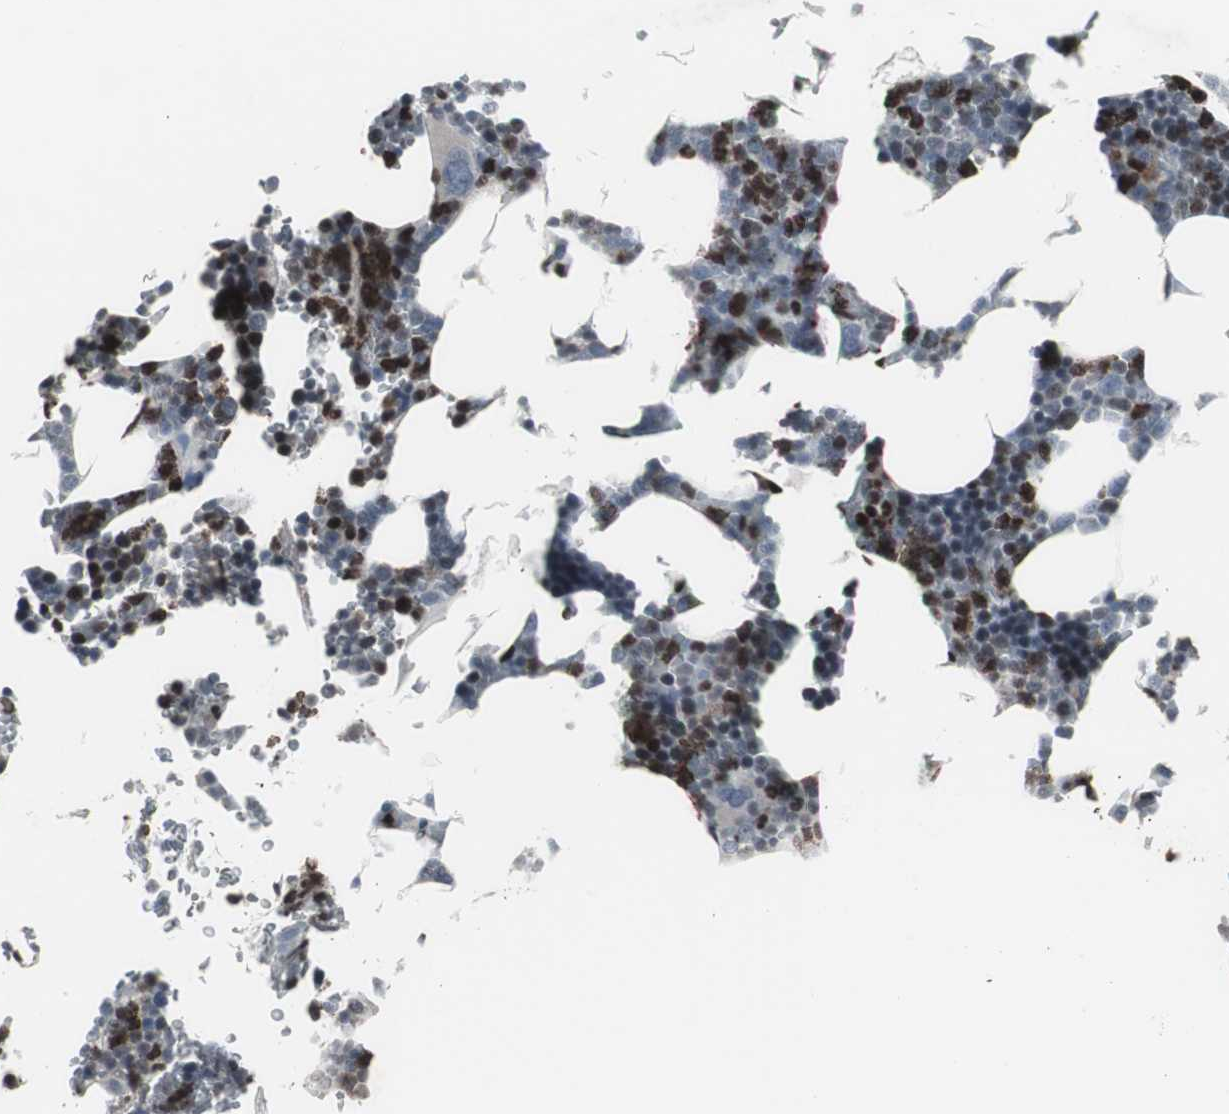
{"staining": {"intensity": "strong", "quantity": "25%-75%", "location": "nuclear"}, "tissue": "bone marrow", "cell_type": "Hematopoietic cells", "image_type": "normal", "snomed": [{"axis": "morphology", "description": "Normal tissue, NOS"}, {"axis": "topography", "description": "Bone marrow"}], "caption": "Protein expression analysis of normal bone marrow displays strong nuclear staining in about 25%-75% of hematopoietic cells.", "gene": "RXRA", "patient": {"sex": "female", "age": 73}}